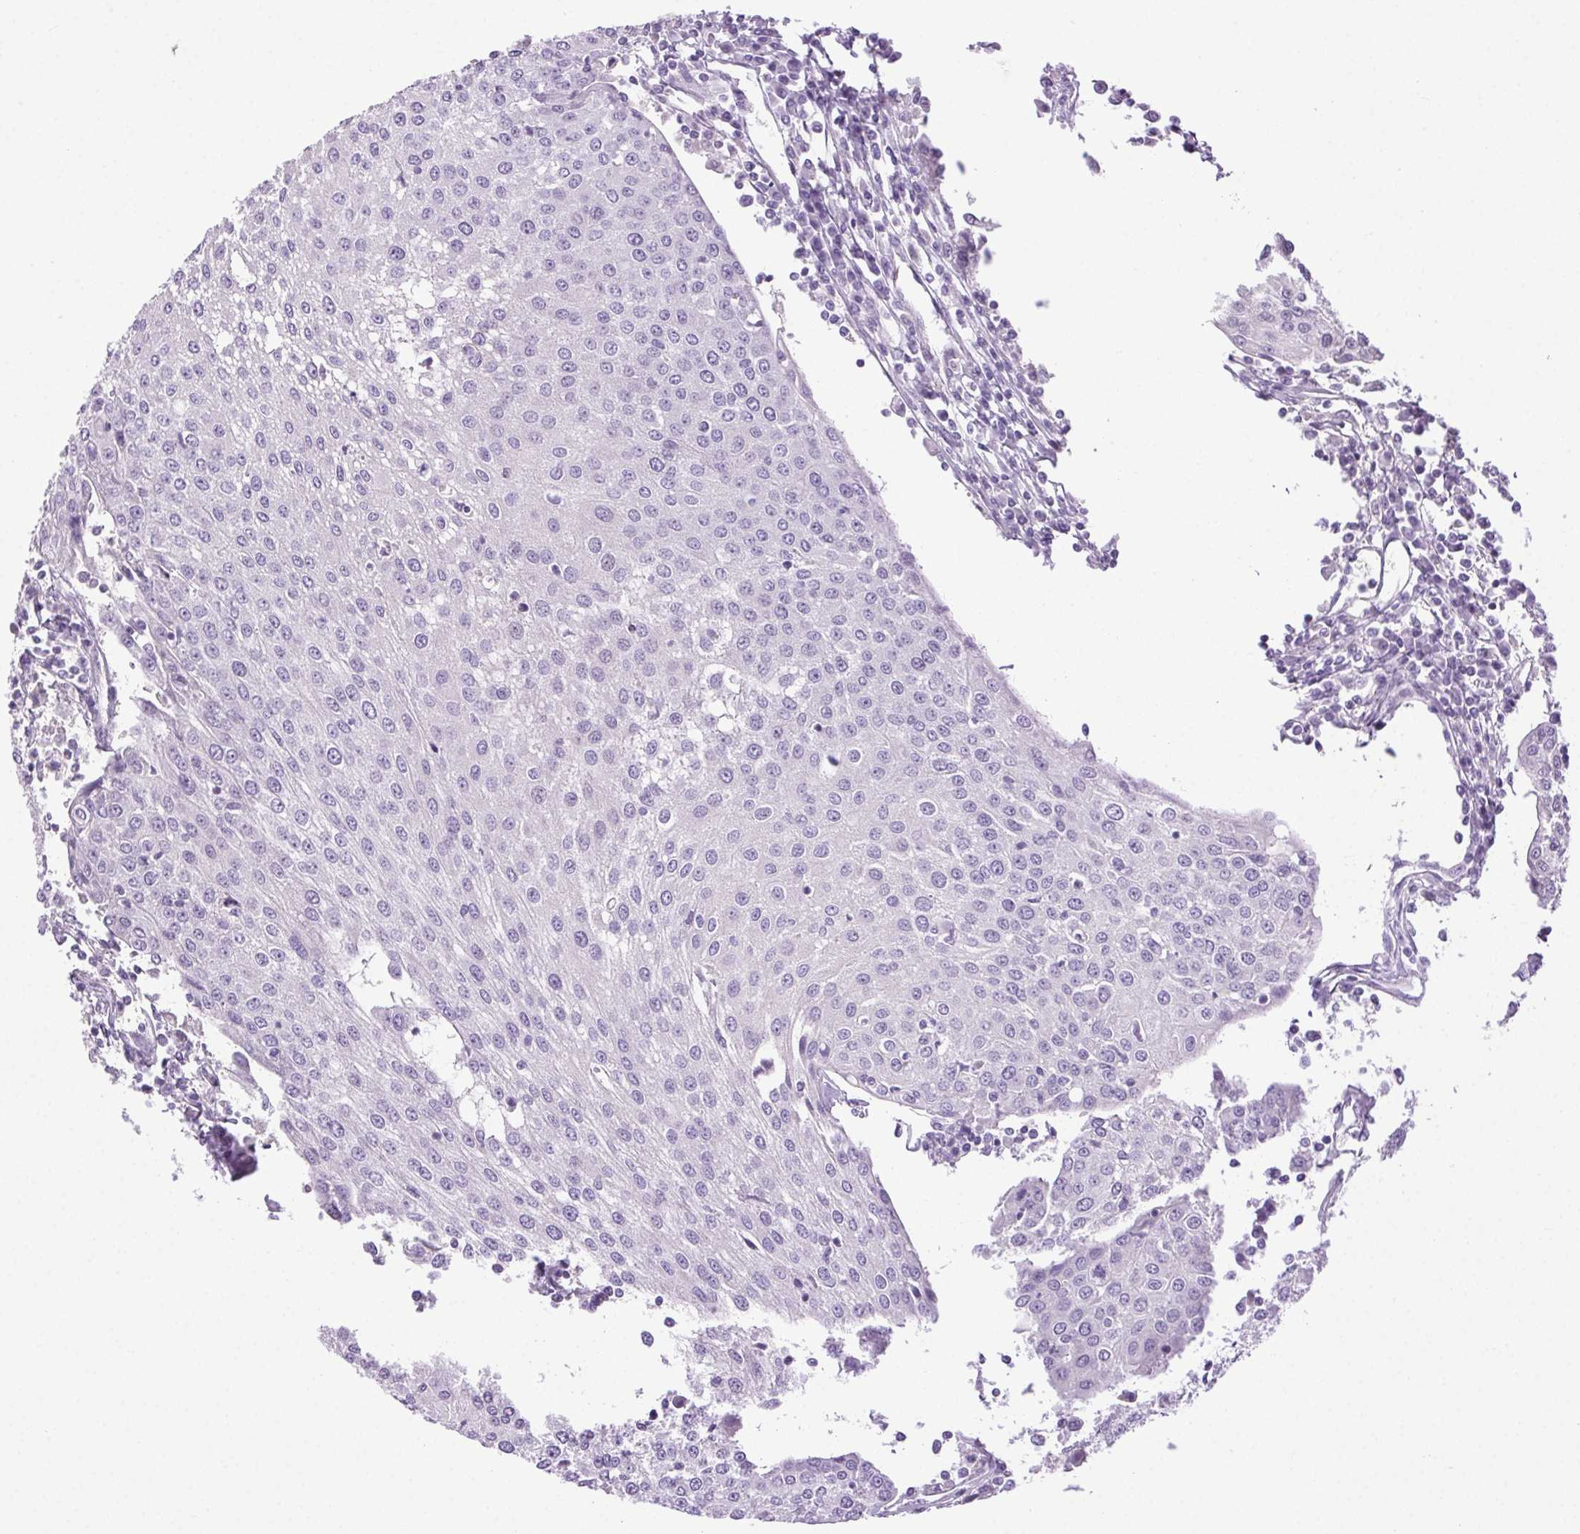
{"staining": {"intensity": "negative", "quantity": "none", "location": "none"}, "tissue": "urothelial cancer", "cell_type": "Tumor cells", "image_type": "cancer", "snomed": [{"axis": "morphology", "description": "Urothelial carcinoma, High grade"}, {"axis": "topography", "description": "Urinary bladder"}], "caption": "High power microscopy image of an immunohistochemistry image of urothelial cancer, revealing no significant staining in tumor cells. (DAB (3,3'-diaminobenzidine) IHC, high magnification).", "gene": "SYT11", "patient": {"sex": "female", "age": 85}}